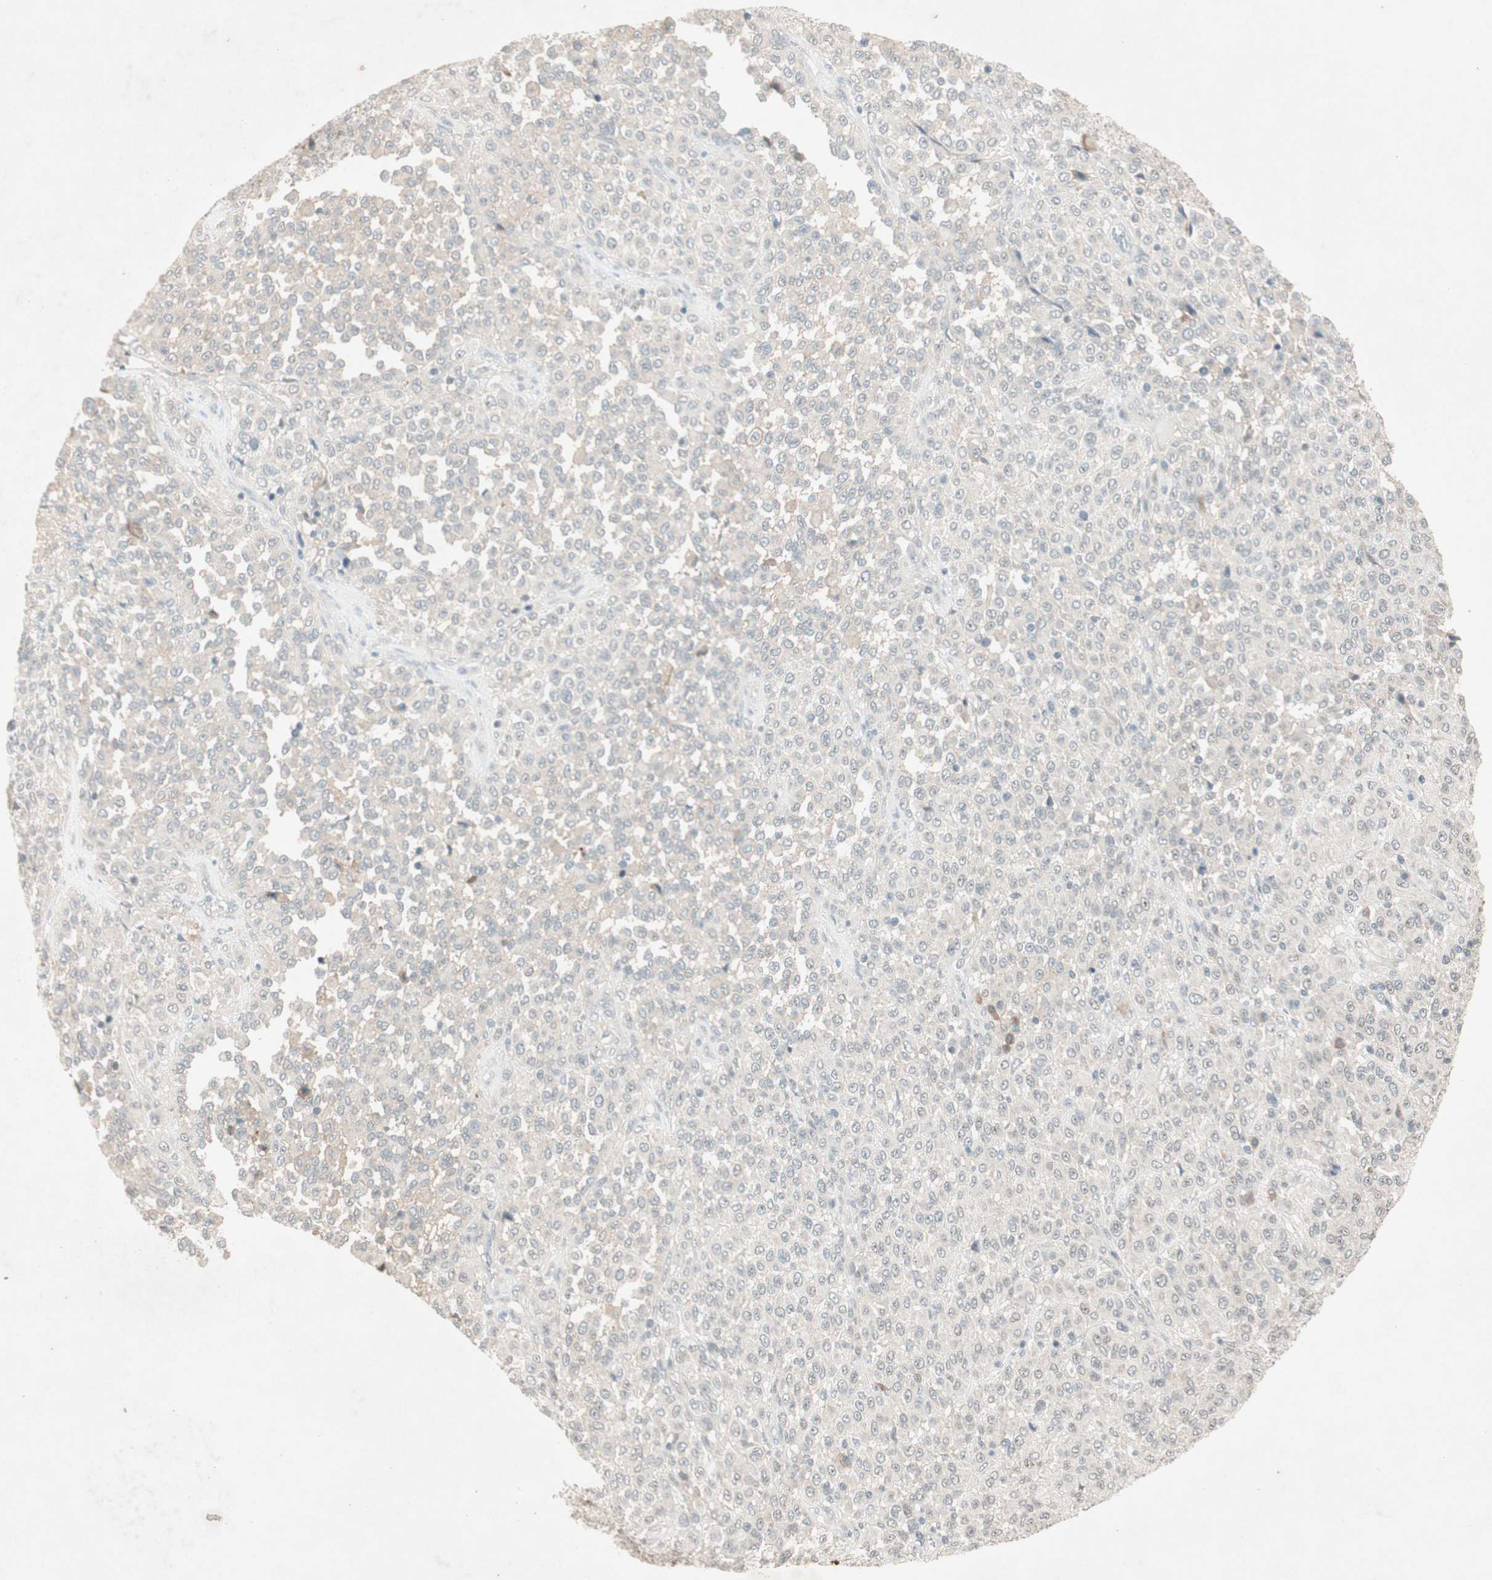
{"staining": {"intensity": "negative", "quantity": "none", "location": "none"}, "tissue": "melanoma", "cell_type": "Tumor cells", "image_type": "cancer", "snomed": [{"axis": "morphology", "description": "Malignant melanoma, Metastatic site"}, {"axis": "topography", "description": "Pancreas"}], "caption": "This histopathology image is of melanoma stained with IHC to label a protein in brown with the nuclei are counter-stained blue. There is no staining in tumor cells.", "gene": "RNGTT", "patient": {"sex": "female", "age": 30}}